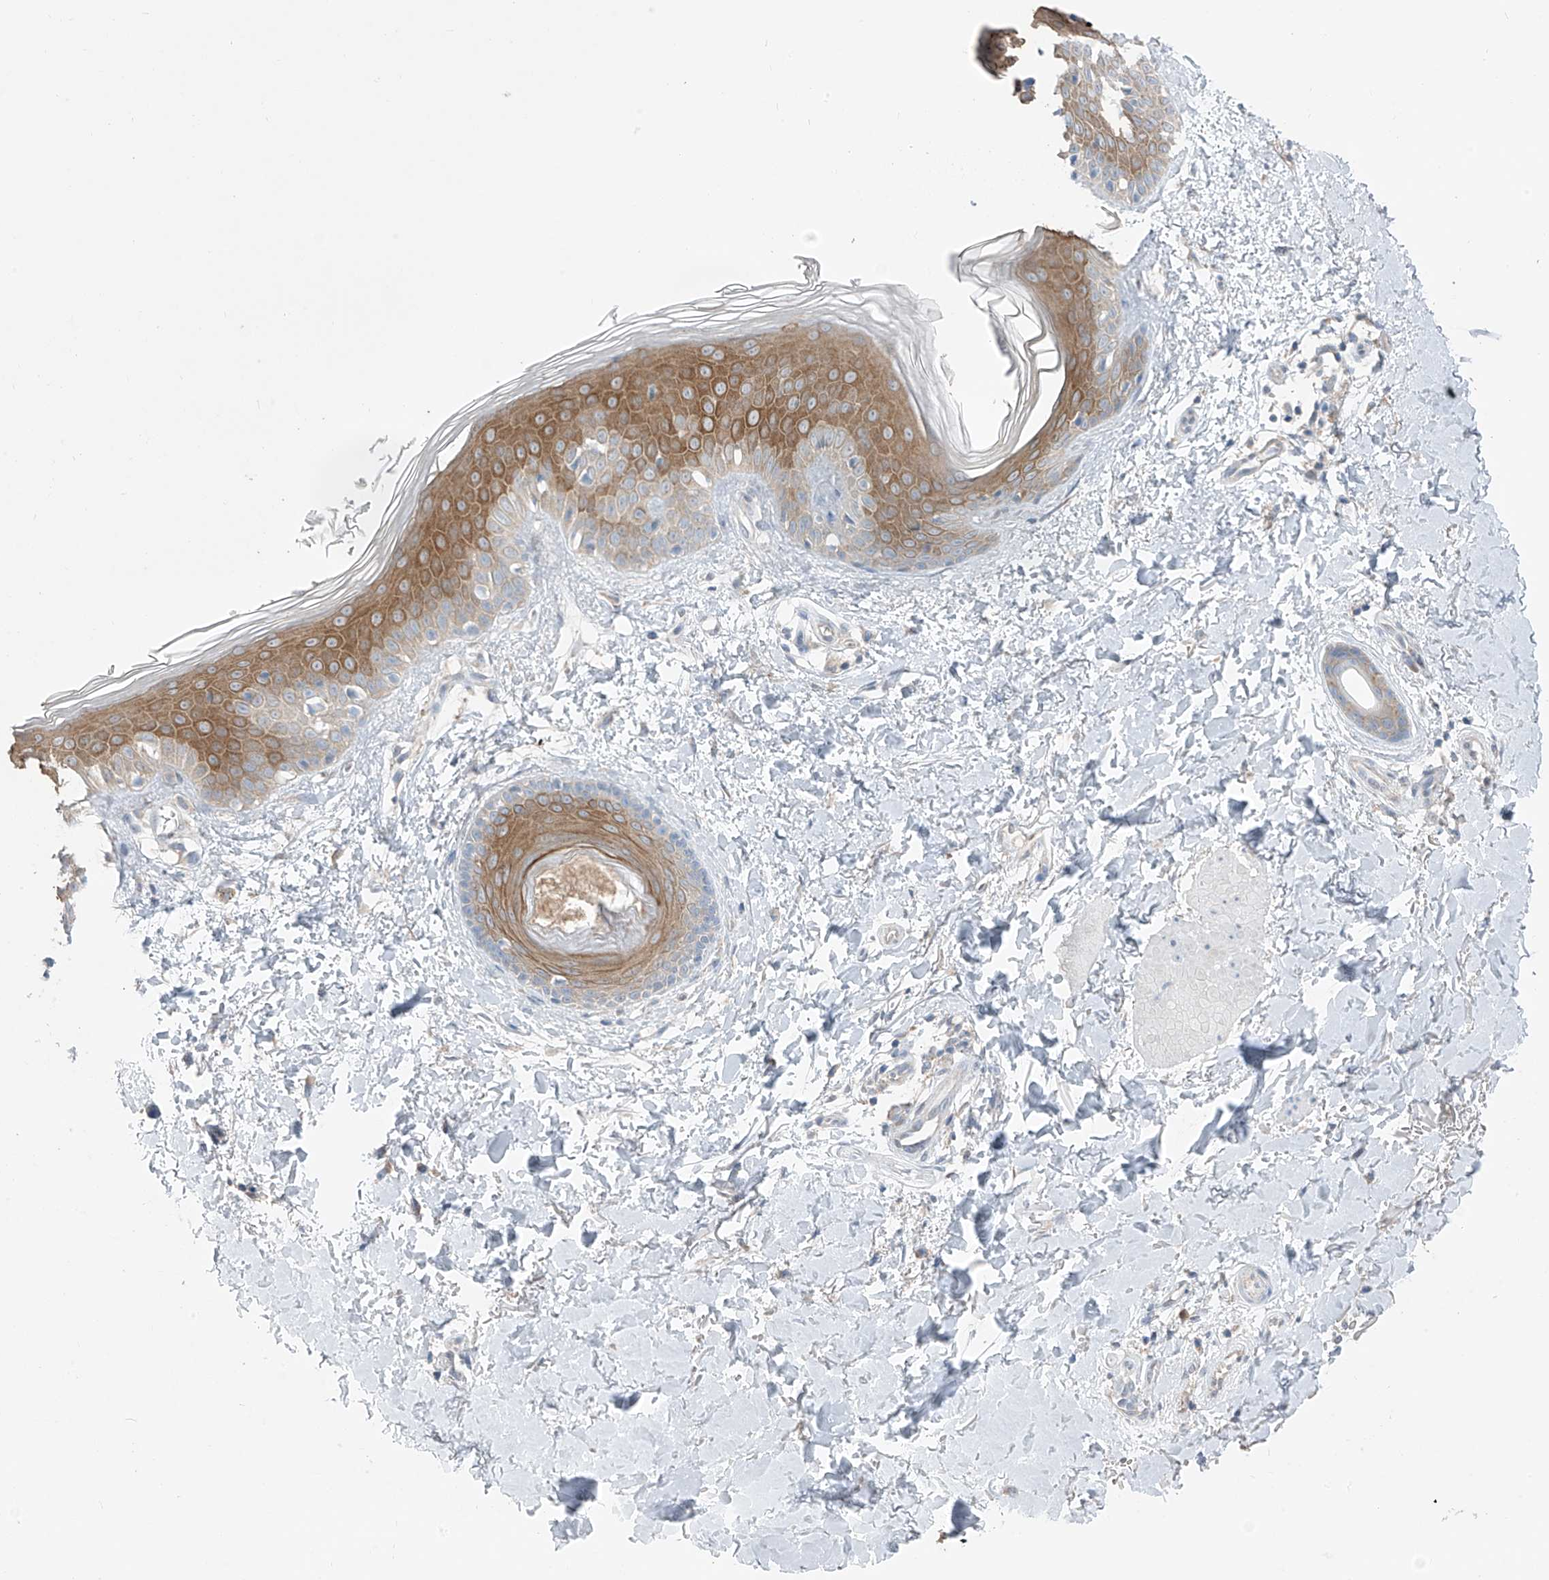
{"staining": {"intensity": "negative", "quantity": "none", "location": "none"}, "tissue": "skin", "cell_type": "Fibroblasts", "image_type": "normal", "snomed": [{"axis": "morphology", "description": "Normal tissue, NOS"}, {"axis": "topography", "description": "Skin"}], "caption": "The image displays no significant expression in fibroblasts of skin. Brightfield microscopy of IHC stained with DAB (brown) and hematoxylin (blue), captured at high magnification.", "gene": "RPL4", "patient": {"sex": "male", "age": 37}}